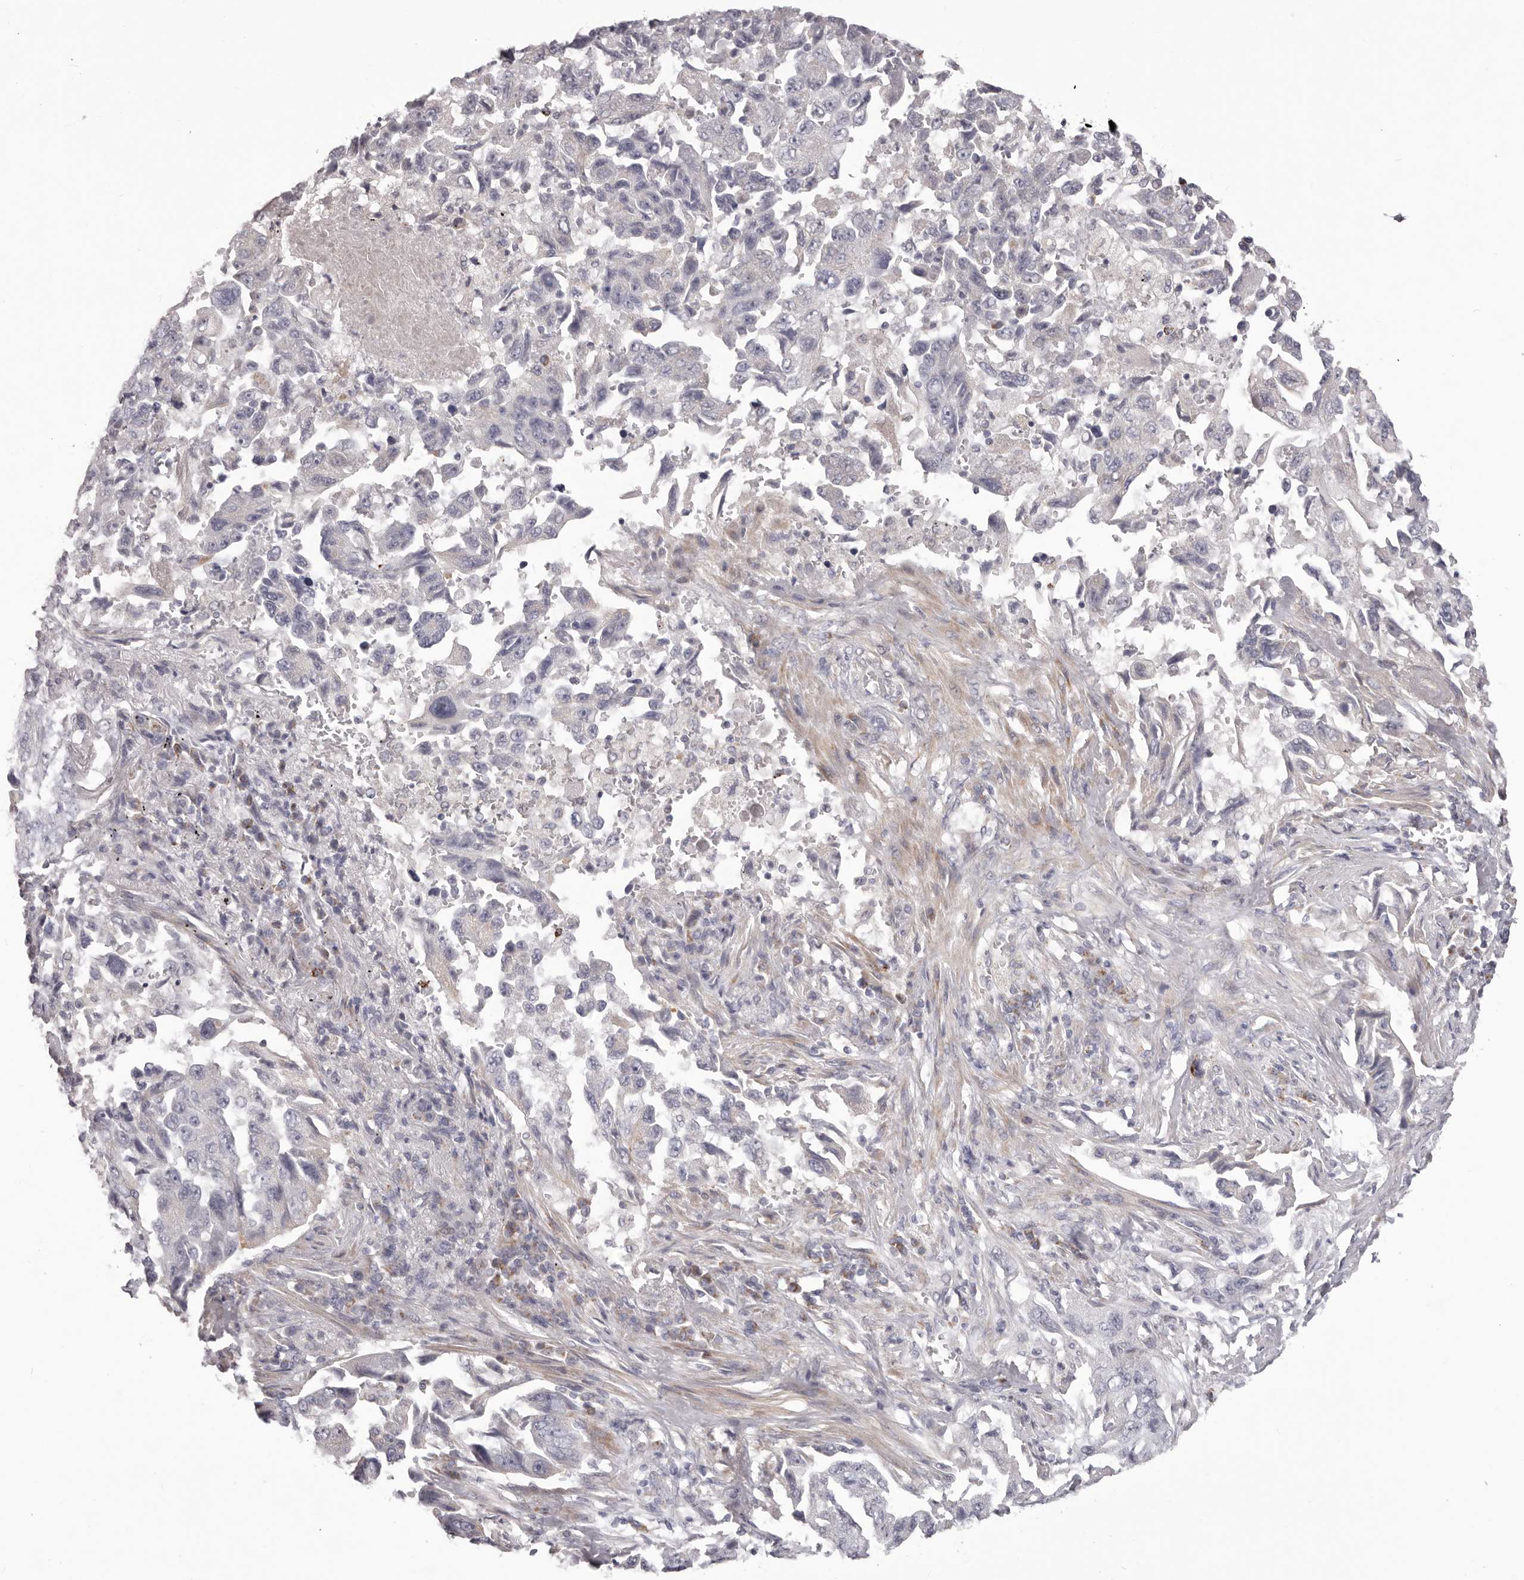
{"staining": {"intensity": "negative", "quantity": "none", "location": "none"}, "tissue": "lung cancer", "cell_type": "Tumor cells", "image_type": "cancer", "snomed": [{"axis": "morphology", "description": "Adenocarcinoma, NOS"}, {"axis": "topography", "description": "Lung"}], "caption": "High magnification brightfield microscopy of lung cancer (adenocarcinoma) stained with DAB (3,3'-diaminobenzidine) (brown) and counterstained with hematoxylin (blue): tumor cells show no significant expression.", "gene": "PRMT2", "patient": {"sex": "female", "age": 51}}